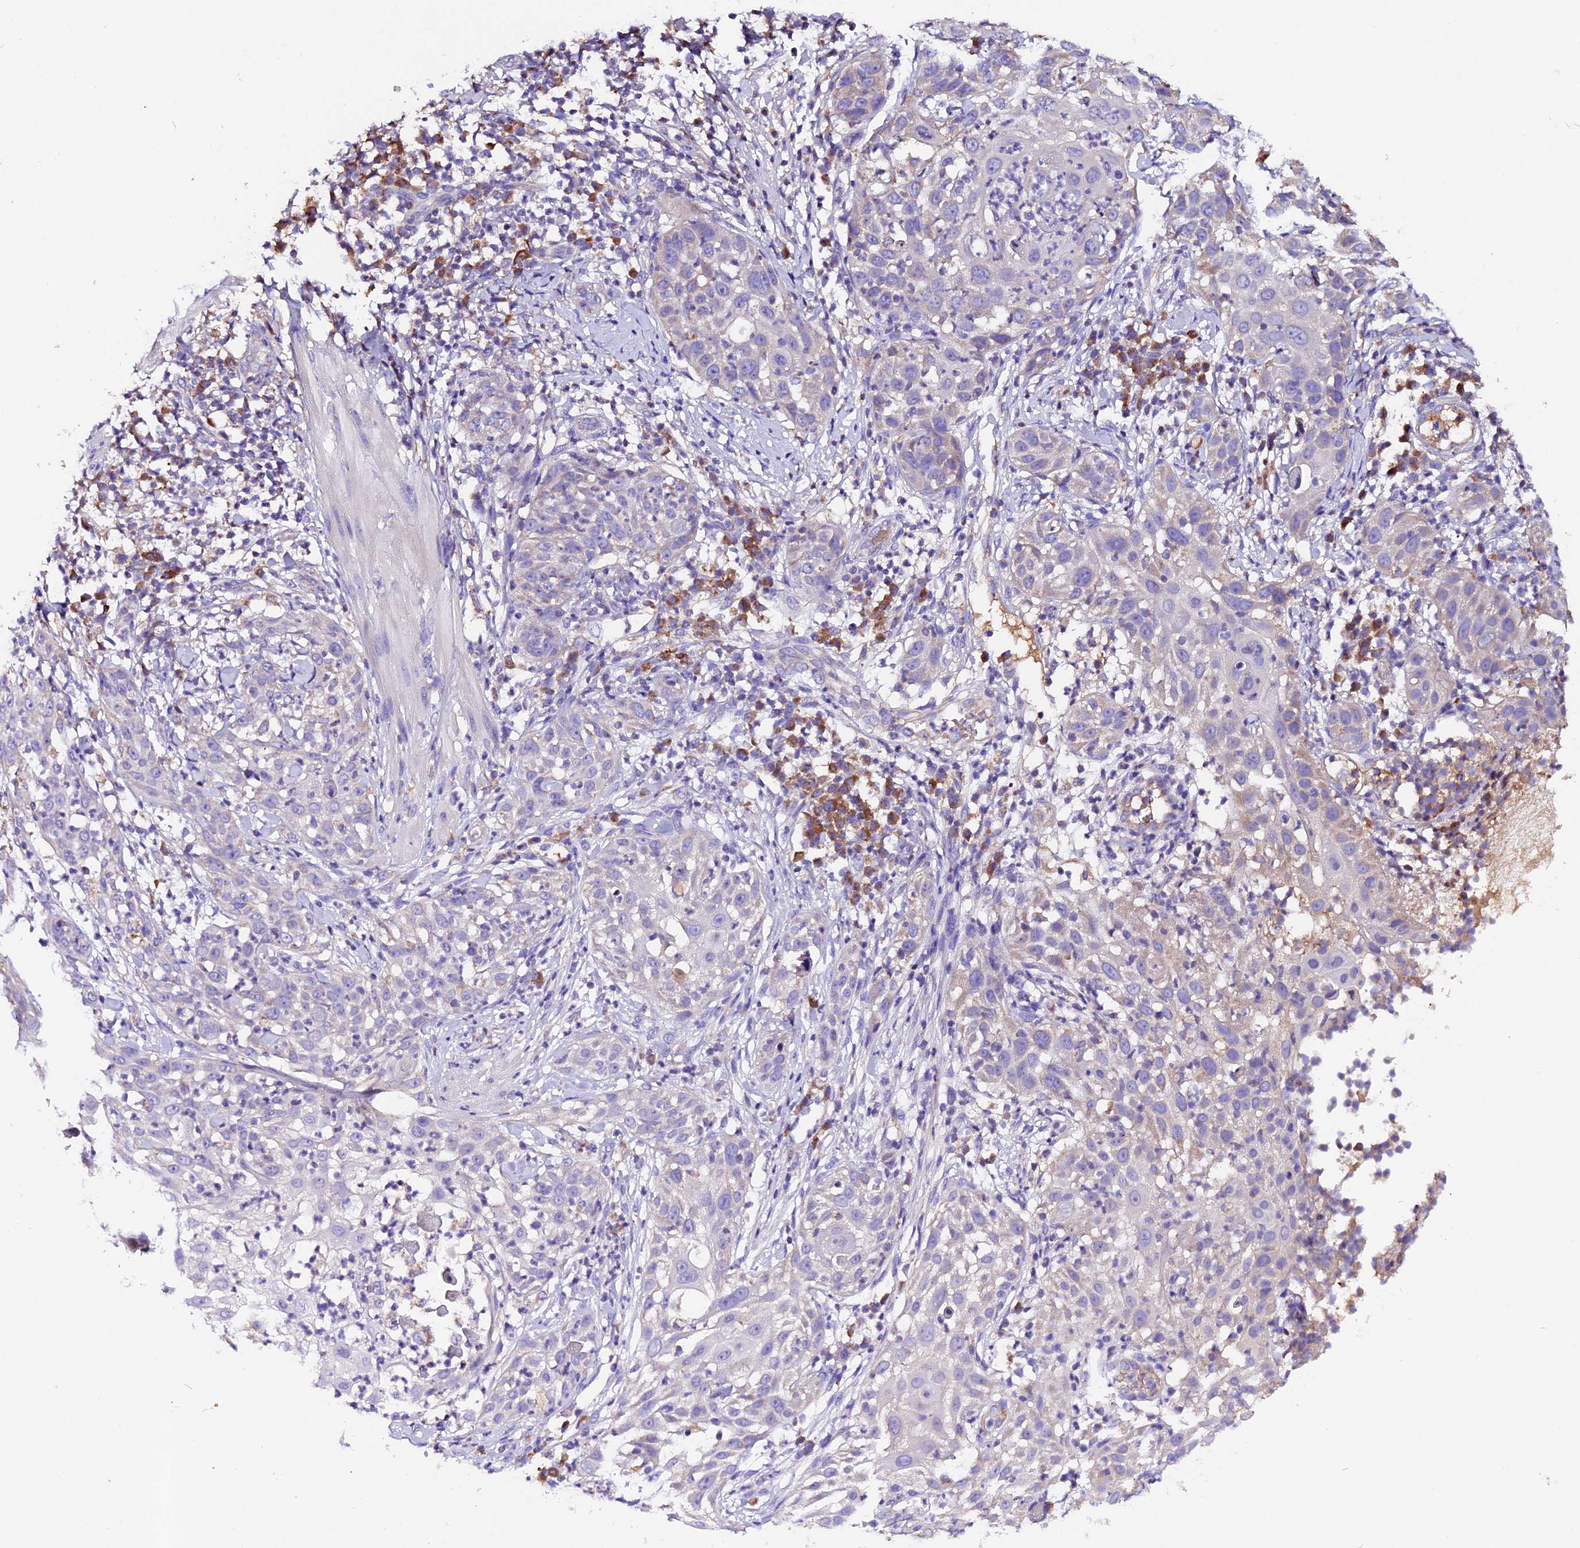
{"staining": {"intensity": "negative", "quantity": "none", "location": "none"}, "tissue": "skin cancer", "cell_type": "Tumor cells", "image_type": "cancer", "snomed": [{"axis": "morphology", "description": "Squamous cell carcinoma, NOS"}, {"axis": "topography", "description": "Skin"}], "caption": "Tumor cells show no significant protein positivity in squamous cell carcinoma (skin).", "gene": "SIX5", "patient": {"sex": "female", "age": 44}}